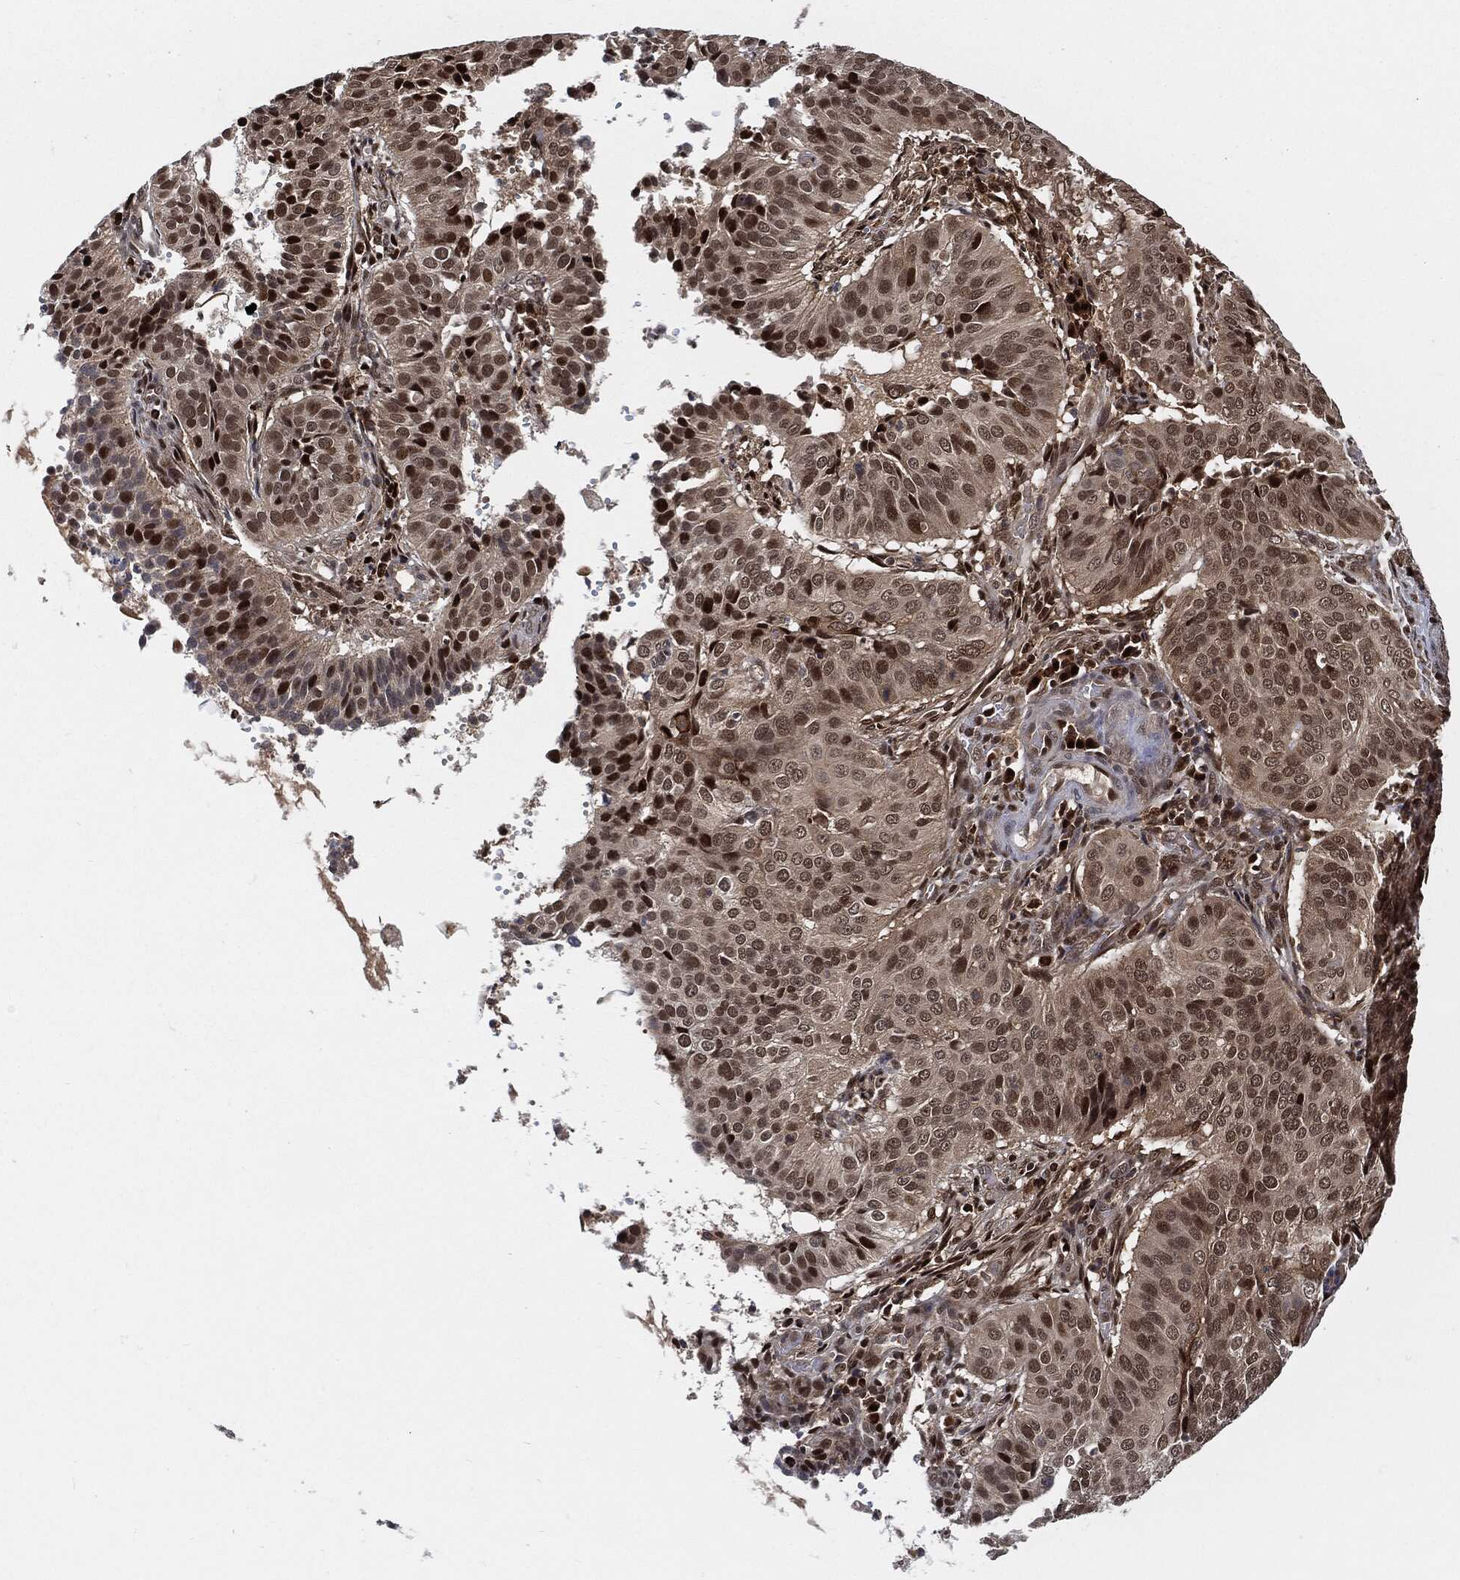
{"staining": {"intensity": "moderate", "quantity": "25%-75%", "location": "cytoplasmic/membranous,nuclear"}, "tissue": "cervical cancer", "cell_type": "Tumor cells", "image_type": "cancer", "snomed": [{"axis": "morphology", "description": "Normal tissue, NOS"}, {"axis": "morphology", "description": "Squamous cell carcinoma, NOS"}, {"axis": "topography", "description": "Cervix"}], "caption": "There is medium levels of moderate cytoplasmic/membranous and nuclear positivity in tumor cells of squamous cell carcinoma (cervical), as demonstrated by immunohistochemical staining (brown color).", "gene": "CUTA", "patient": {"sex": "female", "age": 39}}